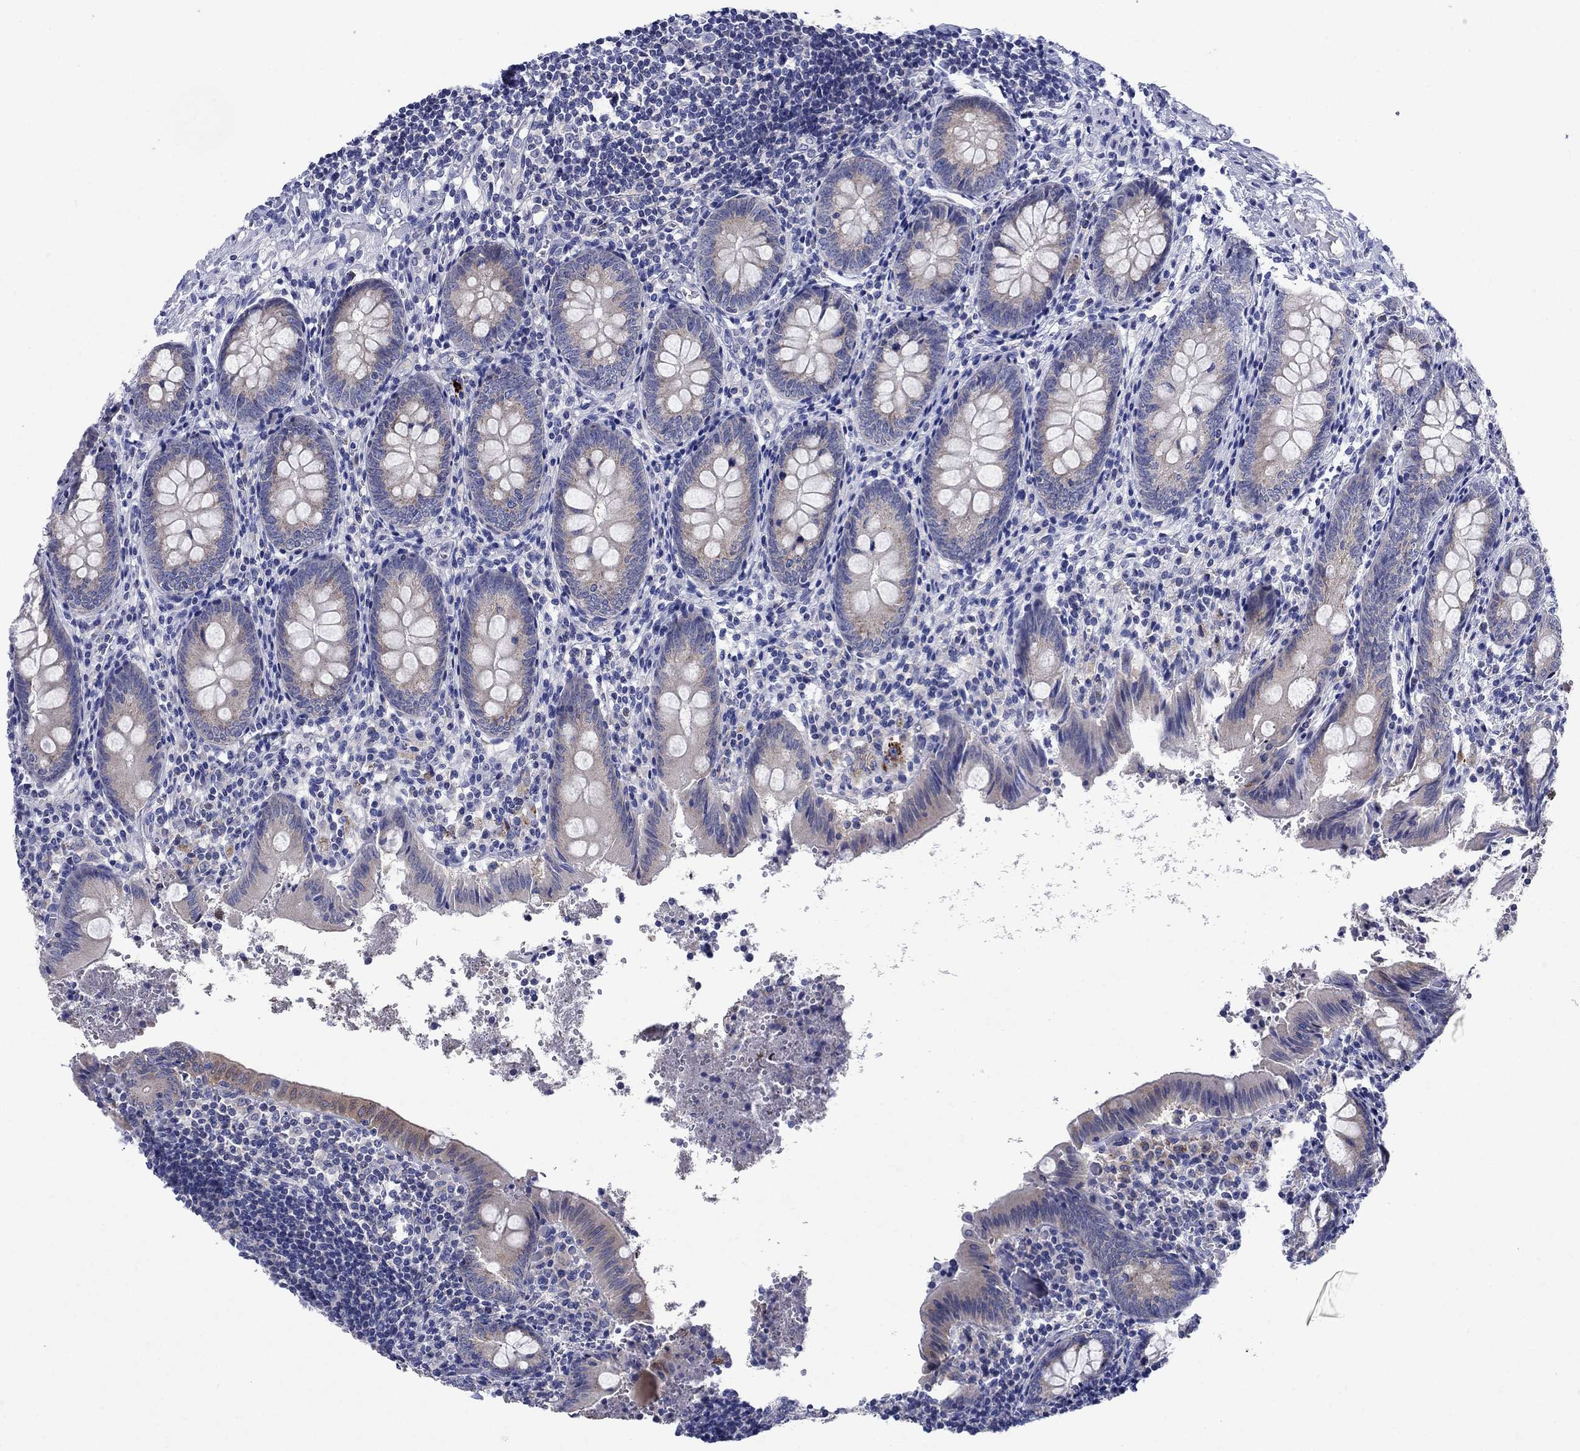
{"staining": {"intensity": "strong", "quantity": "<25%", "location": "cytoplasmic/membranous"}, "tissue": "appendix", "cell_type": "Glandular cells", "image_type": "normal", "snomed": [{"axis": "morphology", "description": "Normal tissue, NOS"}, {"axis": "topography", "description": "Appendix"}], "caption": "High-power microscopy captured an IHC histopathology image of benign appendix, revealing strong cytoplasmic/membranous positivity in approximately <25% of glandular cells. The staining is performed using DAB (3,3'-diaminobenzidine) brown chromogen to label protein expression. The nuclei are counter-stained blue using hematoxylin.", "gene": "SULT2B1", "patient": {"sex": "female", "age": 23}}